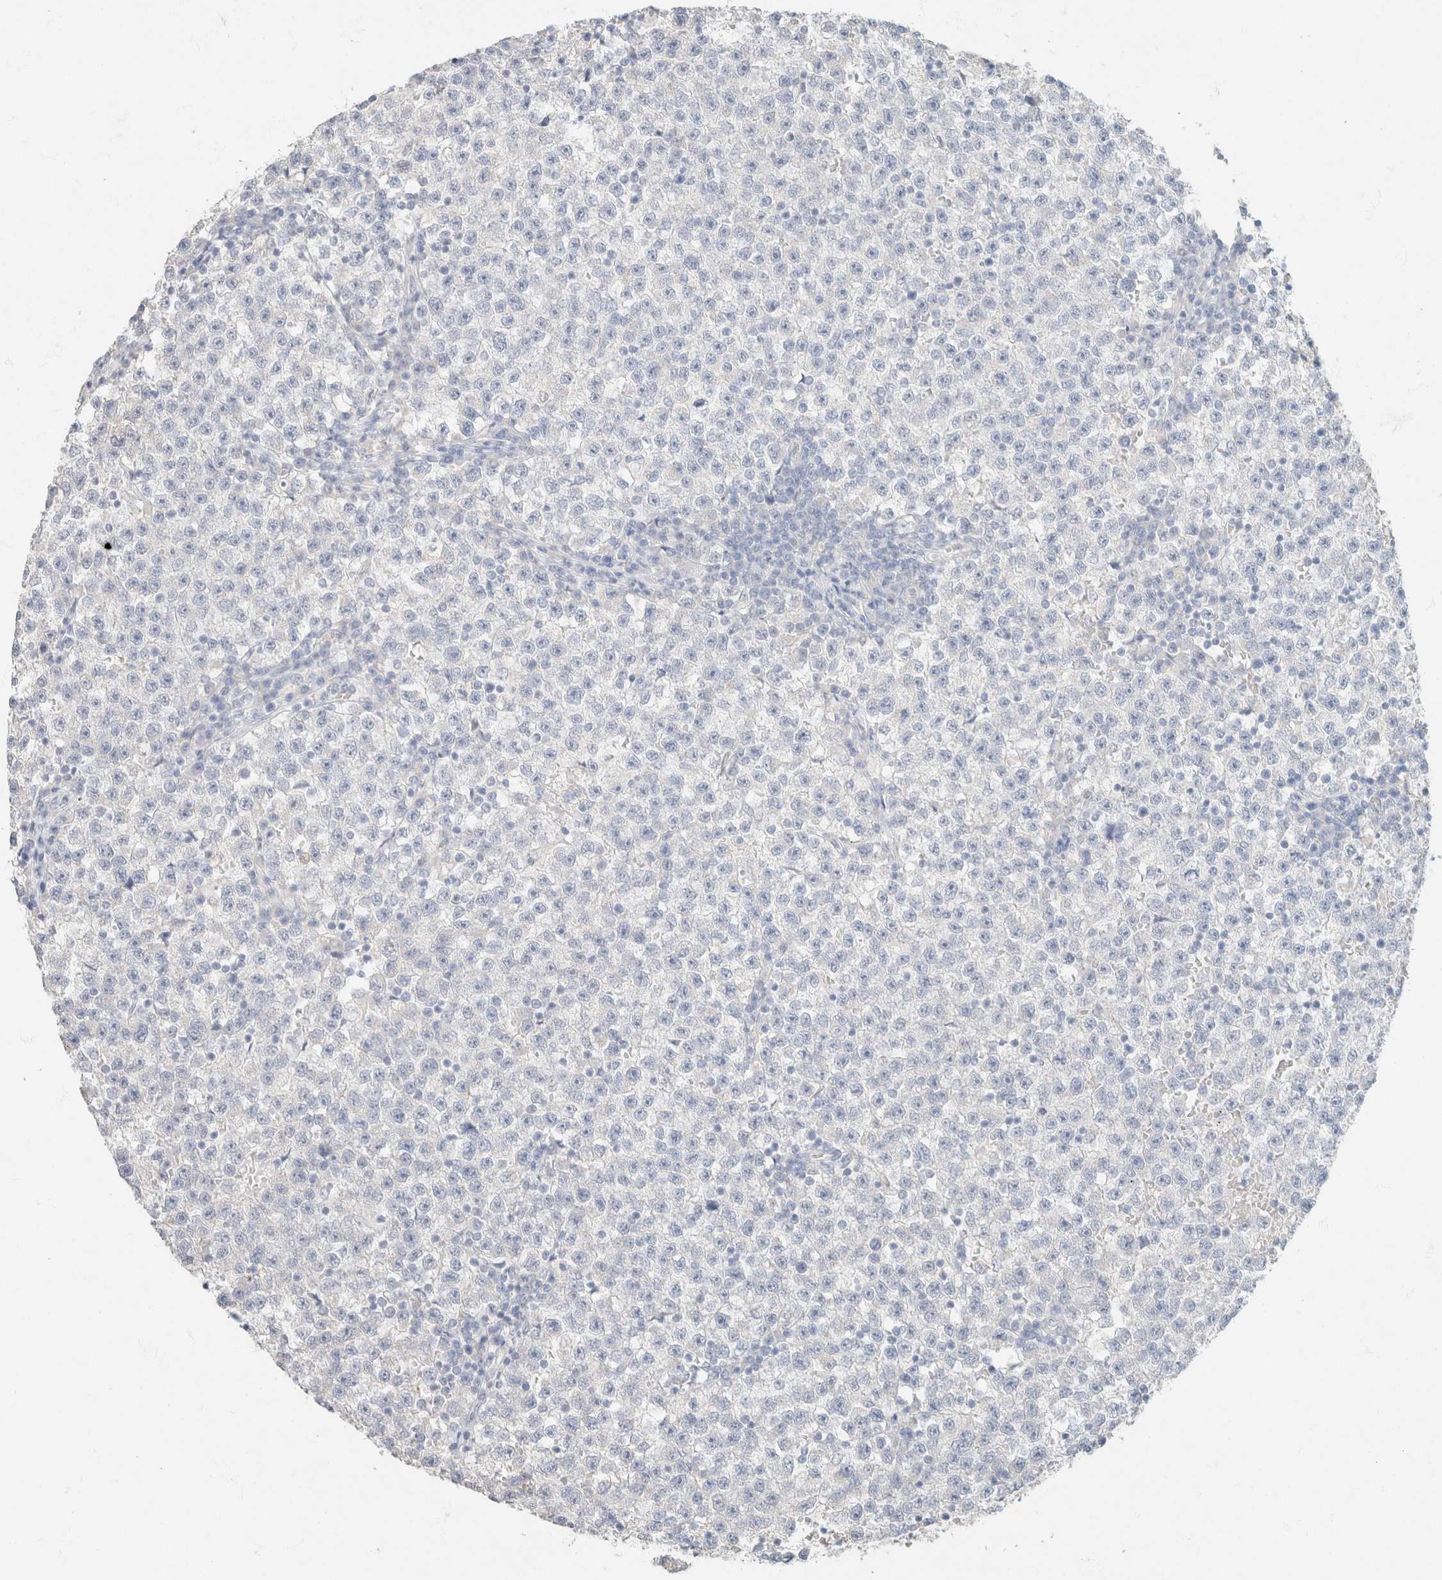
{"staining": {"intensity": "negative", "quantity": "none", "location": "none"}, "tissue": "testis cancer", "cell_type": "Tumor cells", "image_type": "cancer", "snomed": [{"axis": "morphology", "description": "Seminoma, NOS"}, {"axis": "topography", "description": "Testis"}], "caption": "Immunohistochemistry (IHC) photomicrograph of neoplastic tissue: human testis cancer (seminoma) stained with DAB exhibits no significant protein positivity in tumor cells.", "gene": "CA12", "patient": {"sex": "male", "age": 22}}